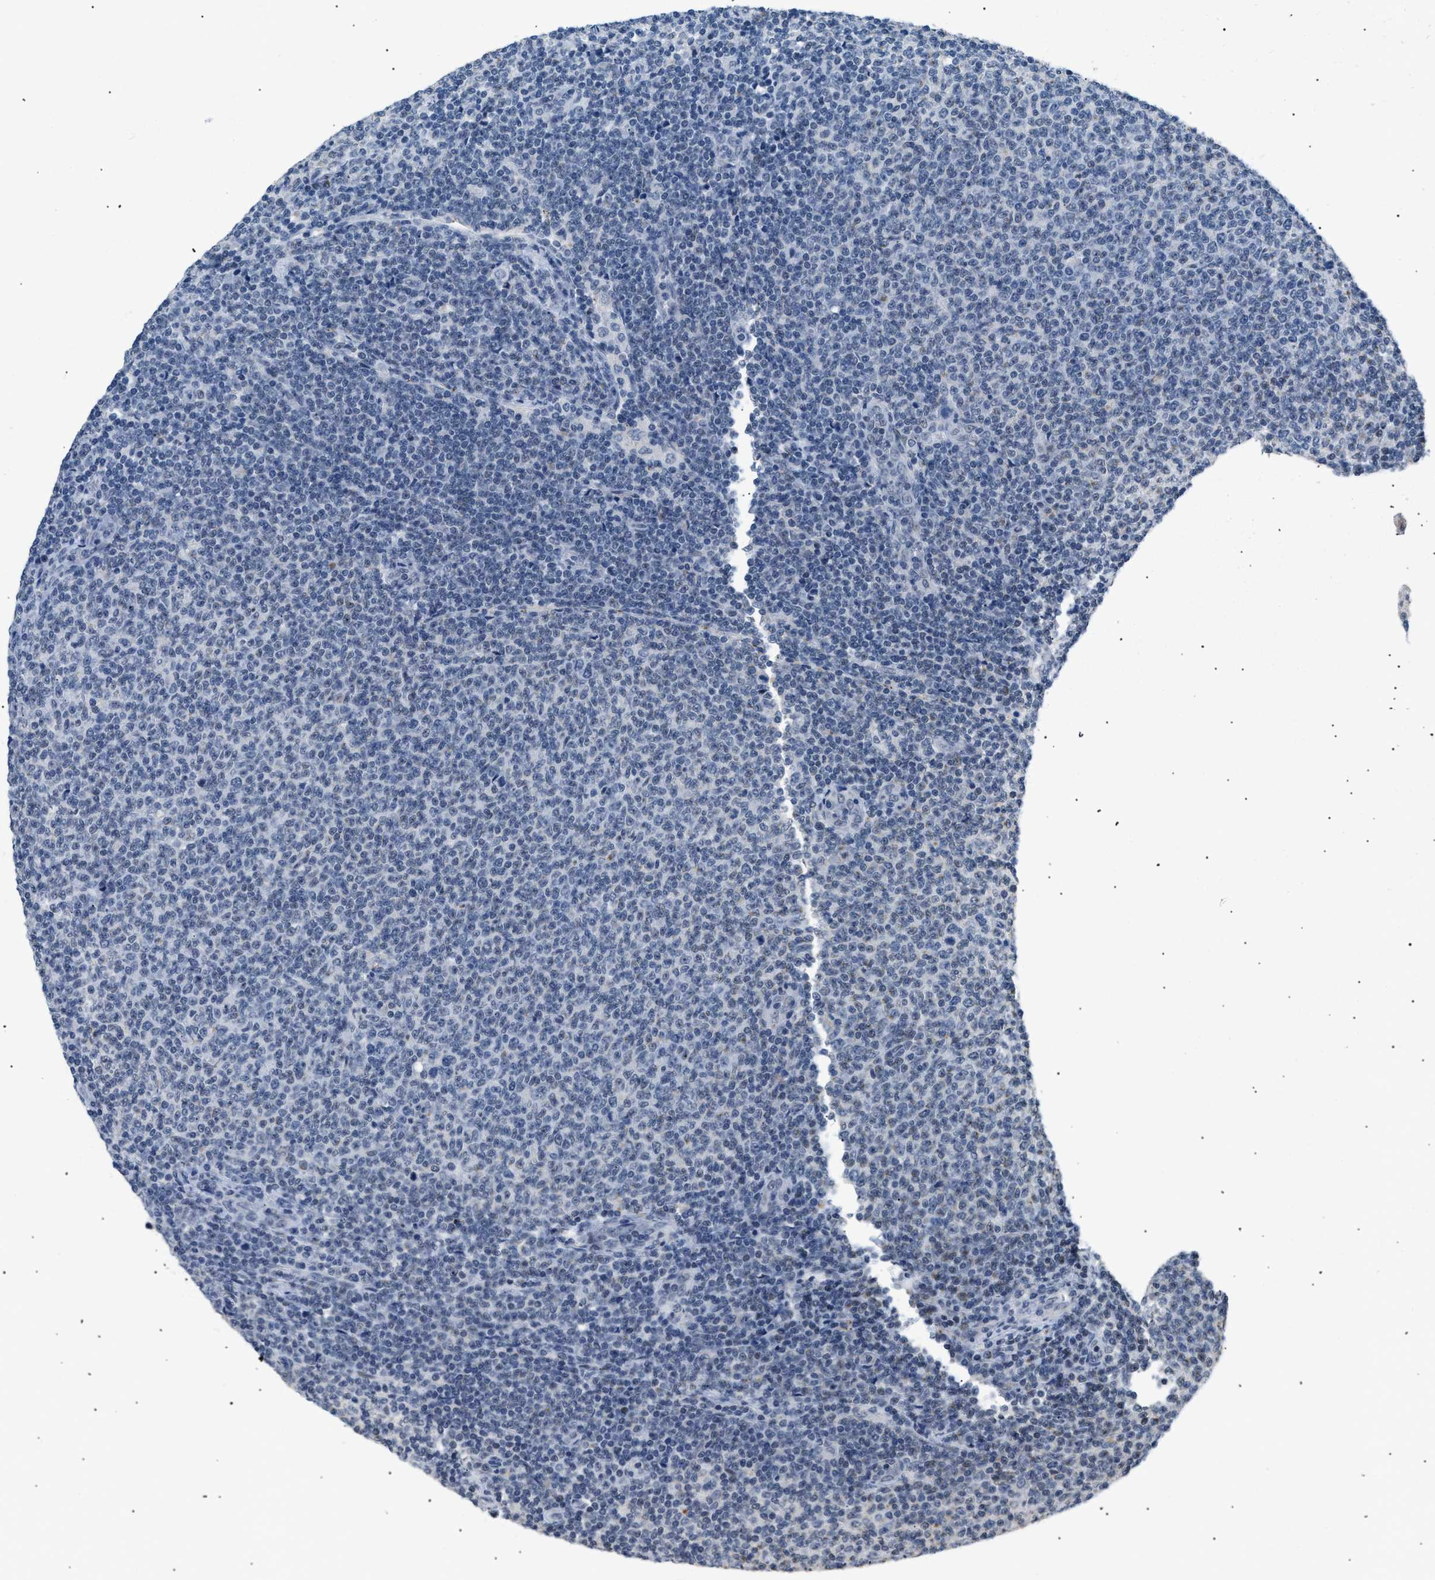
{"staining": {"intensity": "negative", "quantity": "none", "location": "none"}, "tissue": "lymphoma", "cell_type": "Tumor cells", "image_type": "cancer", "snomed": [{"axis": "morphology", "description": "Malignant lymphoma, non-Hodgkin's type, Low grade"}, {"axis": "topography", "description": "Lymph node"}], "caption": "Immunohistochemistry (IHC) photomicrograph of low-grade malignant lymphoma, non-Hodgkin's type stained for a protein (brown), which demonstrates no staining in tumor cells. (Stains: DAB IHC with hematoxylin counter stain, Microscopy: brightfield microscopy at high magnification).", "gene": "KCNC3", "patient": {"sex": "male", "age": 66}}